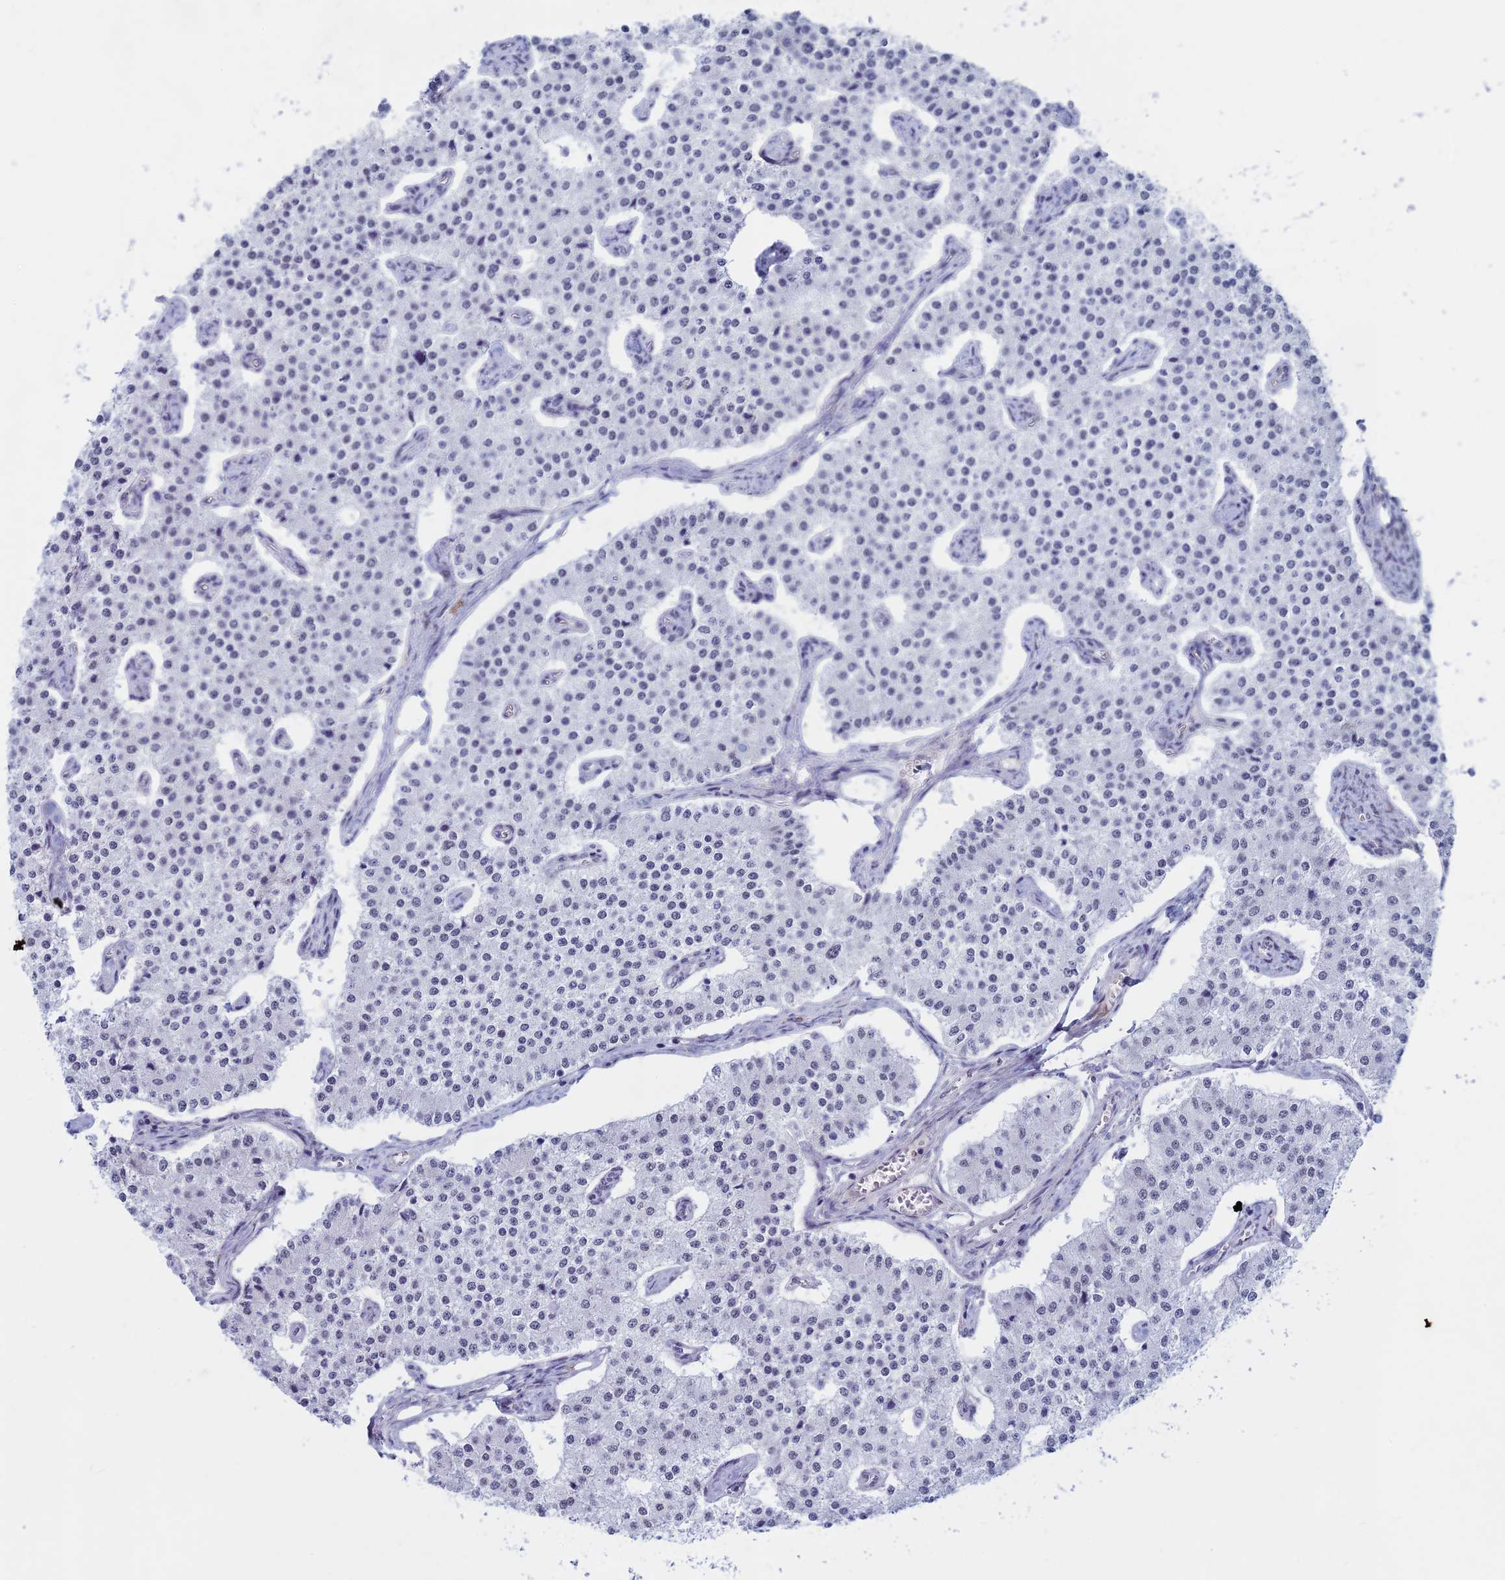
{"staining": {"intensity": "negative", "quantity": "none", "location": "none"}, "tissue": "carcinoid", "cell_type": "Tumor cells", "image_type": "cancer", "snomed": [{"axis": "morphology", "description": "Carcinoid, malignant, NOS"}, {"axis": "topography", "description": "Colon"}], "caption": "Tumor cells show no significant expression in carcinoid.", "gene": "ASH2L", "patient": {"sex": "female", "age": 52}}